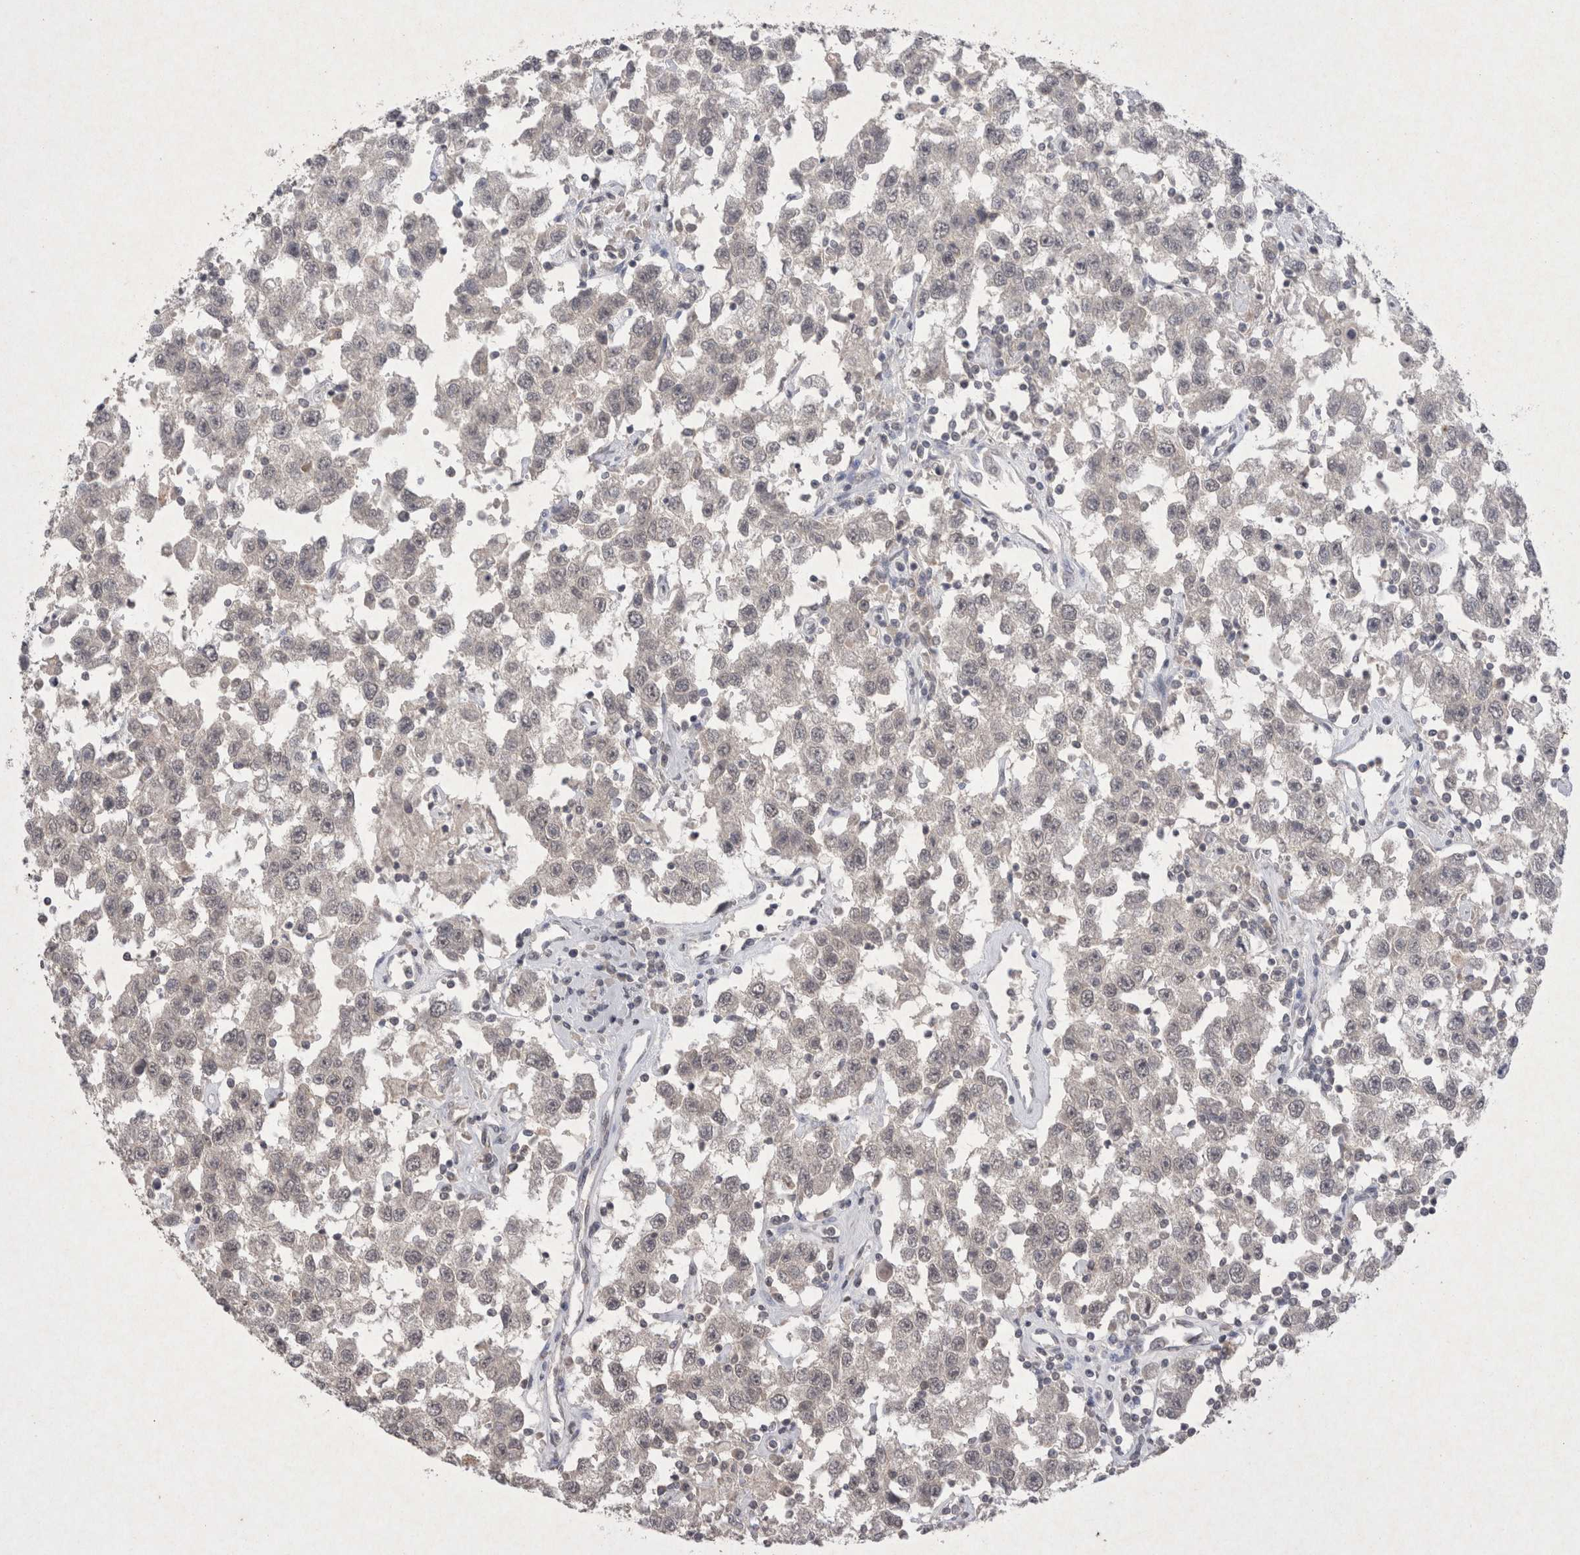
{"staining": {"intensity": "negative", "quantity": "none", "location": "none"}, "tissue": "testis cancer", "cell_type": "Tumor cells", "image_type": "cancer", "snomed": [{"axis": "morphology", "description": "Seminoma, NOS"}, {"axis": "topography", "description": "Testis"}], "caption": "Testis seminoma was stained to show a protein in brown. There is no significant positivity in tumor cells.", "gene": "LYVE1", "patient": {"sex": "male", "age": 41}}